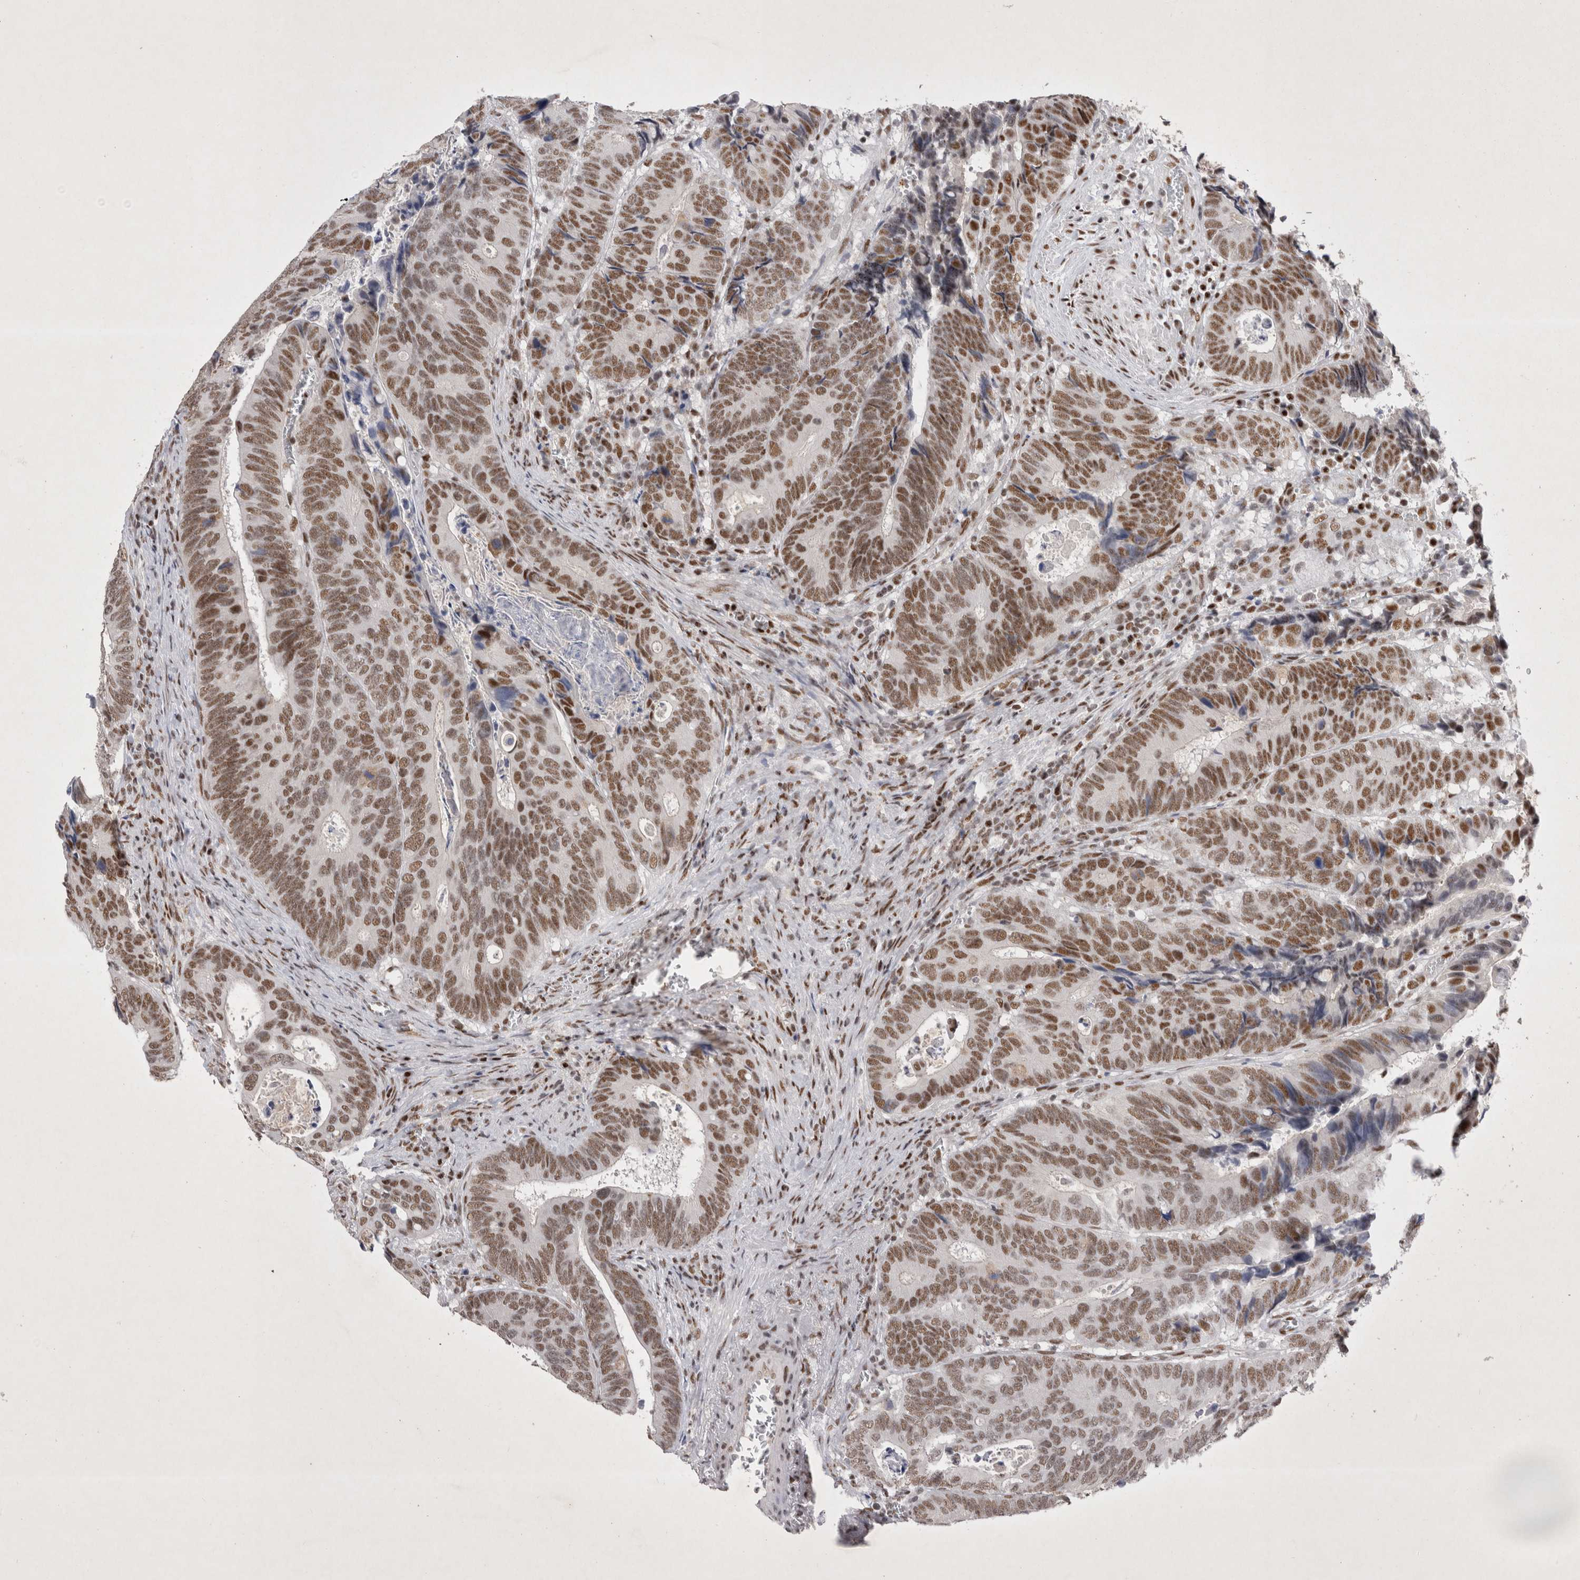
{"staining": {"intensity": "moderate", "quantity": ">75%", "location": "nuclear"}, "tissue": "colorectal cancer", "cell_type": "Tumor cells", "image_type": "cancer", "snomed": [{"axis": "morphology", "description": "Inflammation, NOS"}, {"axis": "morphology", "description": "Adenocarcinoma, NOS"}, {"axis": "topography", "description": "Colon"}], "caption": "Adenocarcinoma (colorectal) stained with a brown dye demonstrates moderate nuclear positive expression in approximately >75% of tumor cells.", "gene": "RBM6", "patient": {"sex": "male", "age": 72}}